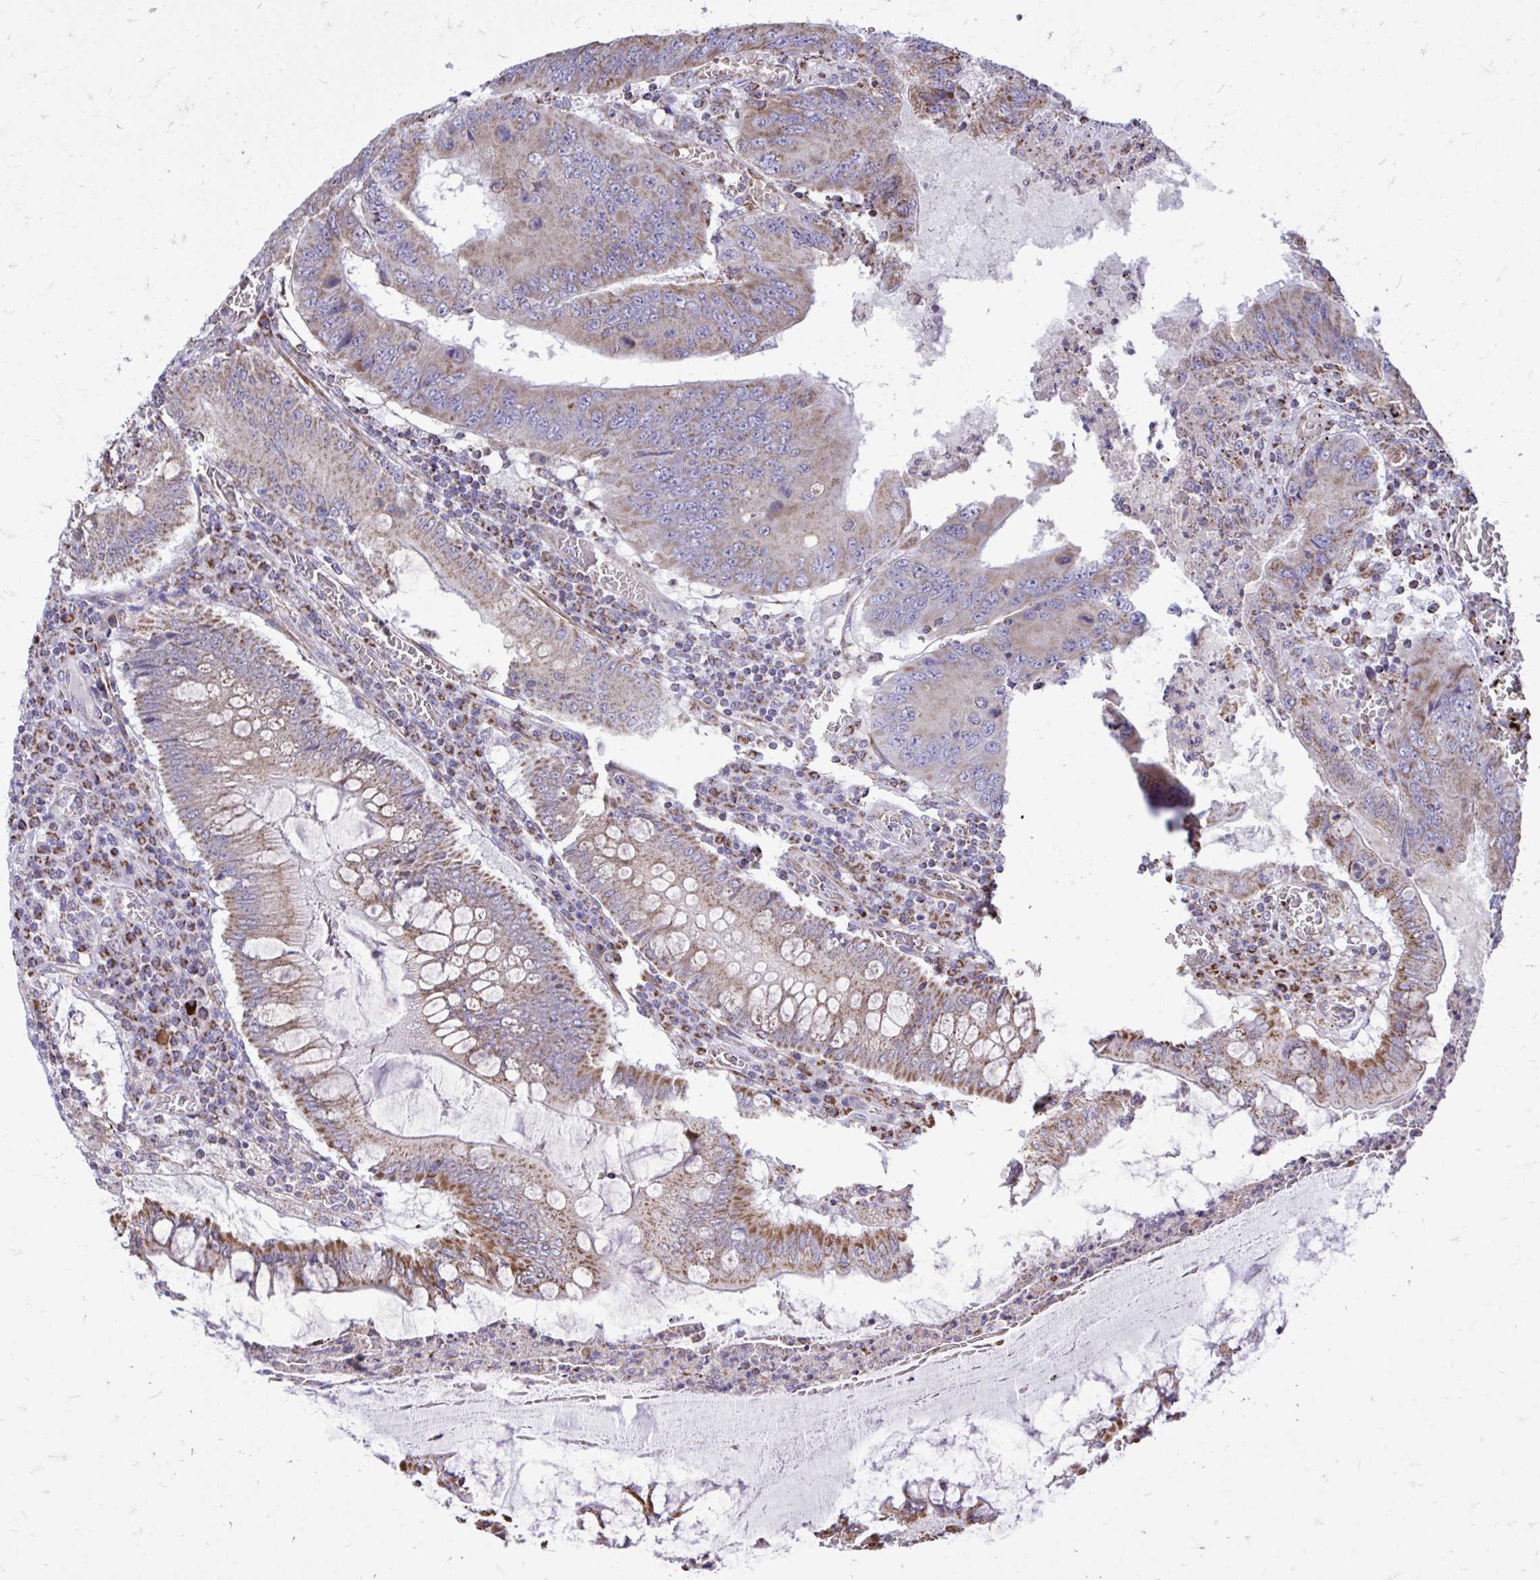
{"staining": {"intensity": "moderate", "quantity": ">75%", "location": "cytoplasmic/membranous"}, "tissue": "colorectal cancer", "cell_type": "Tumor cells", "image_type": "cancer", "snomed": [{"axis": "morphology", "description": "Adenocarcinoma, NOS"}, {"axis": "topography", "description": "Colon"}], "caption": "There is medium levels of moderate cytoplasmic/membranous expression in tumor cells of colorectal adenocarcinoma, as demonstrated by immunohistochemical staining (brown color).", "gene": "UBE2C", "patient": {"sex": "male", "age": 53}}